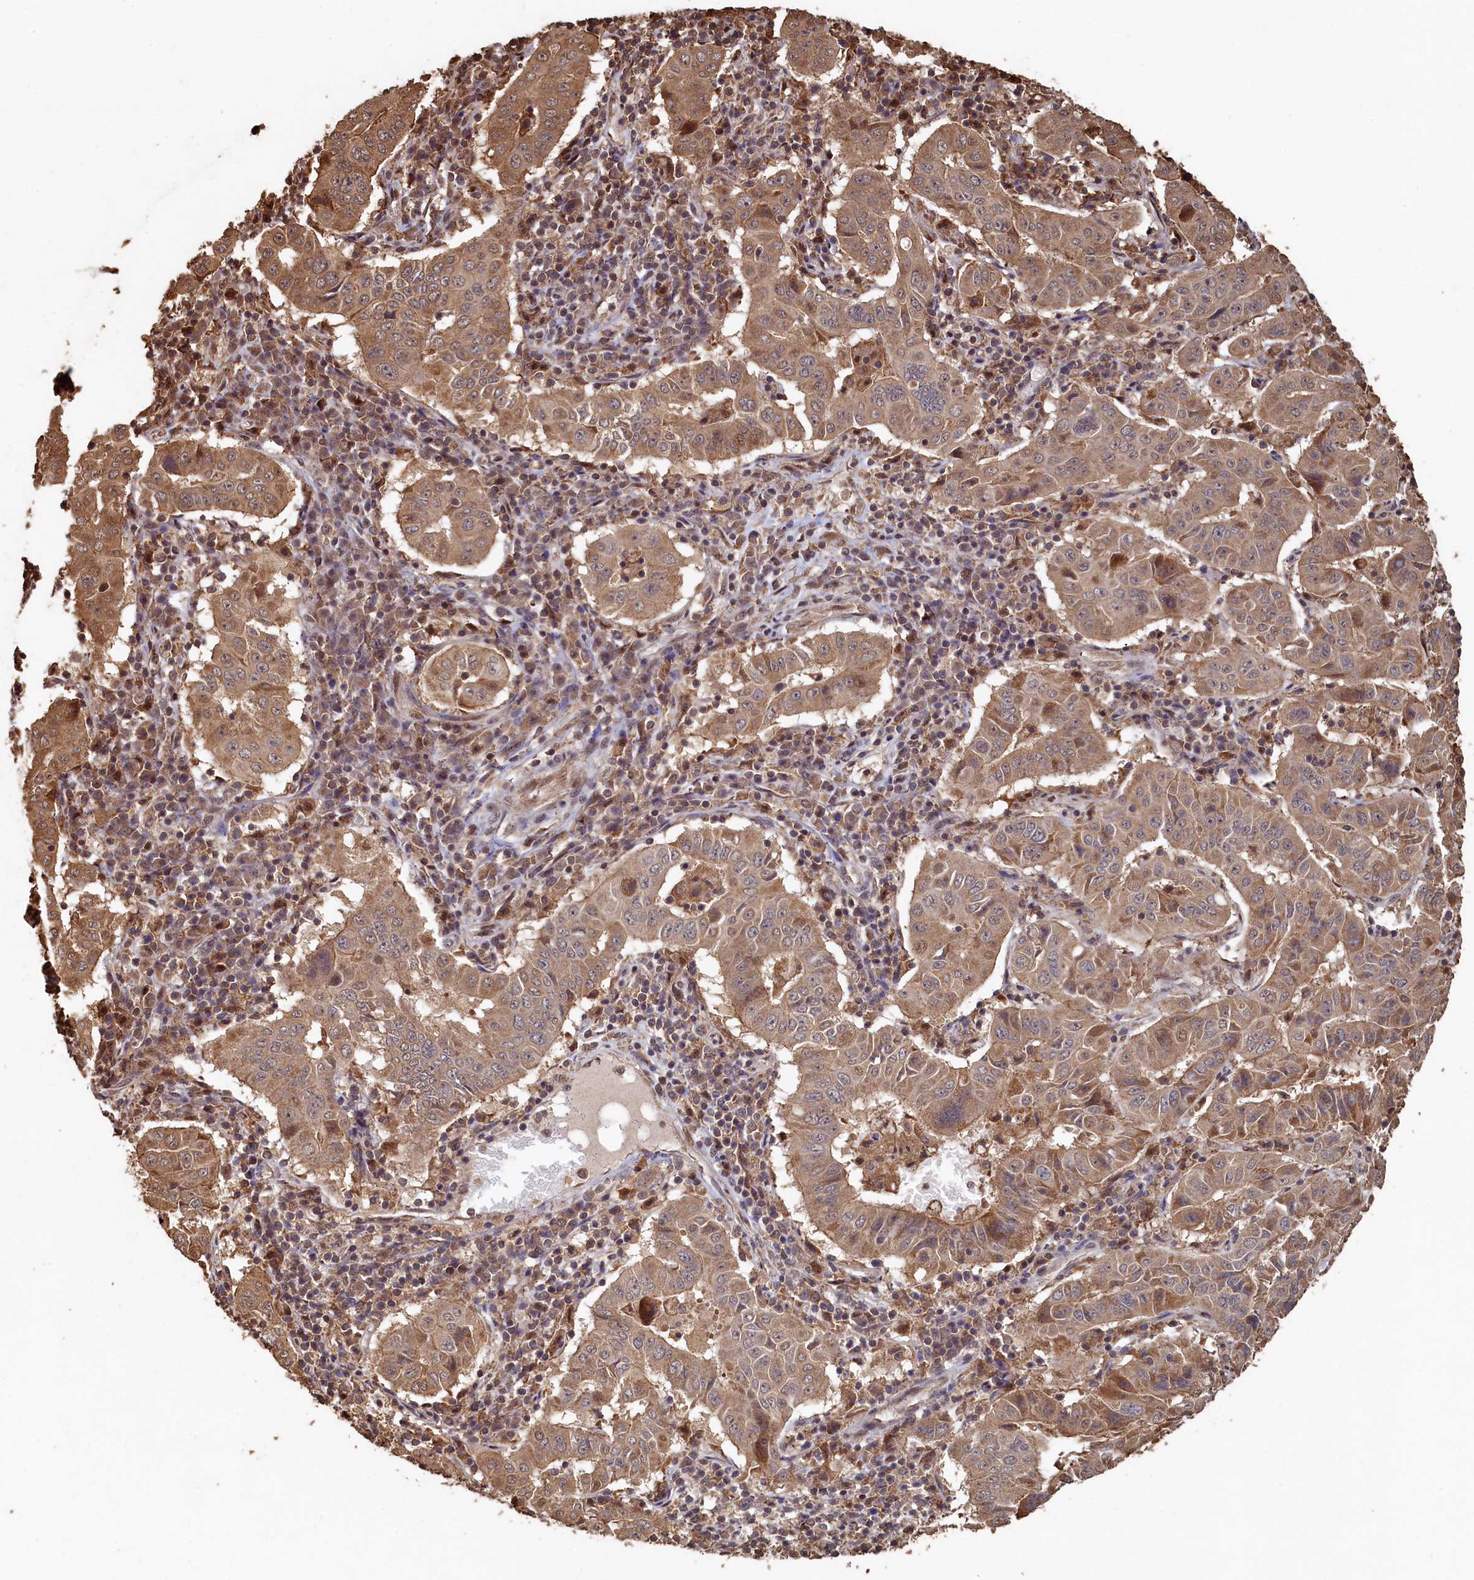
{"staining": {"intensity": "moderate", "quantity": ">75%", "location": "cytoplasmic/membranous"}, "tissue": "pancreatic cancer", "cell_type": "Tumor cells", "image_type": "cancer", "snomed": [{"axis": "morphology", "description": "Adenocarcinoma, NOS"}, {"axis": "topography", "description": "Pancreas"}], "caption": "Pancreatic cancer (adenocarcinoma) stained for a protein (brown) reveals moderate cytoplasmic/membranous positive positivity in approximately >75% of tumor cells.", "gene": "PIGN", "patient": {"sex": "male", "age": 63}}